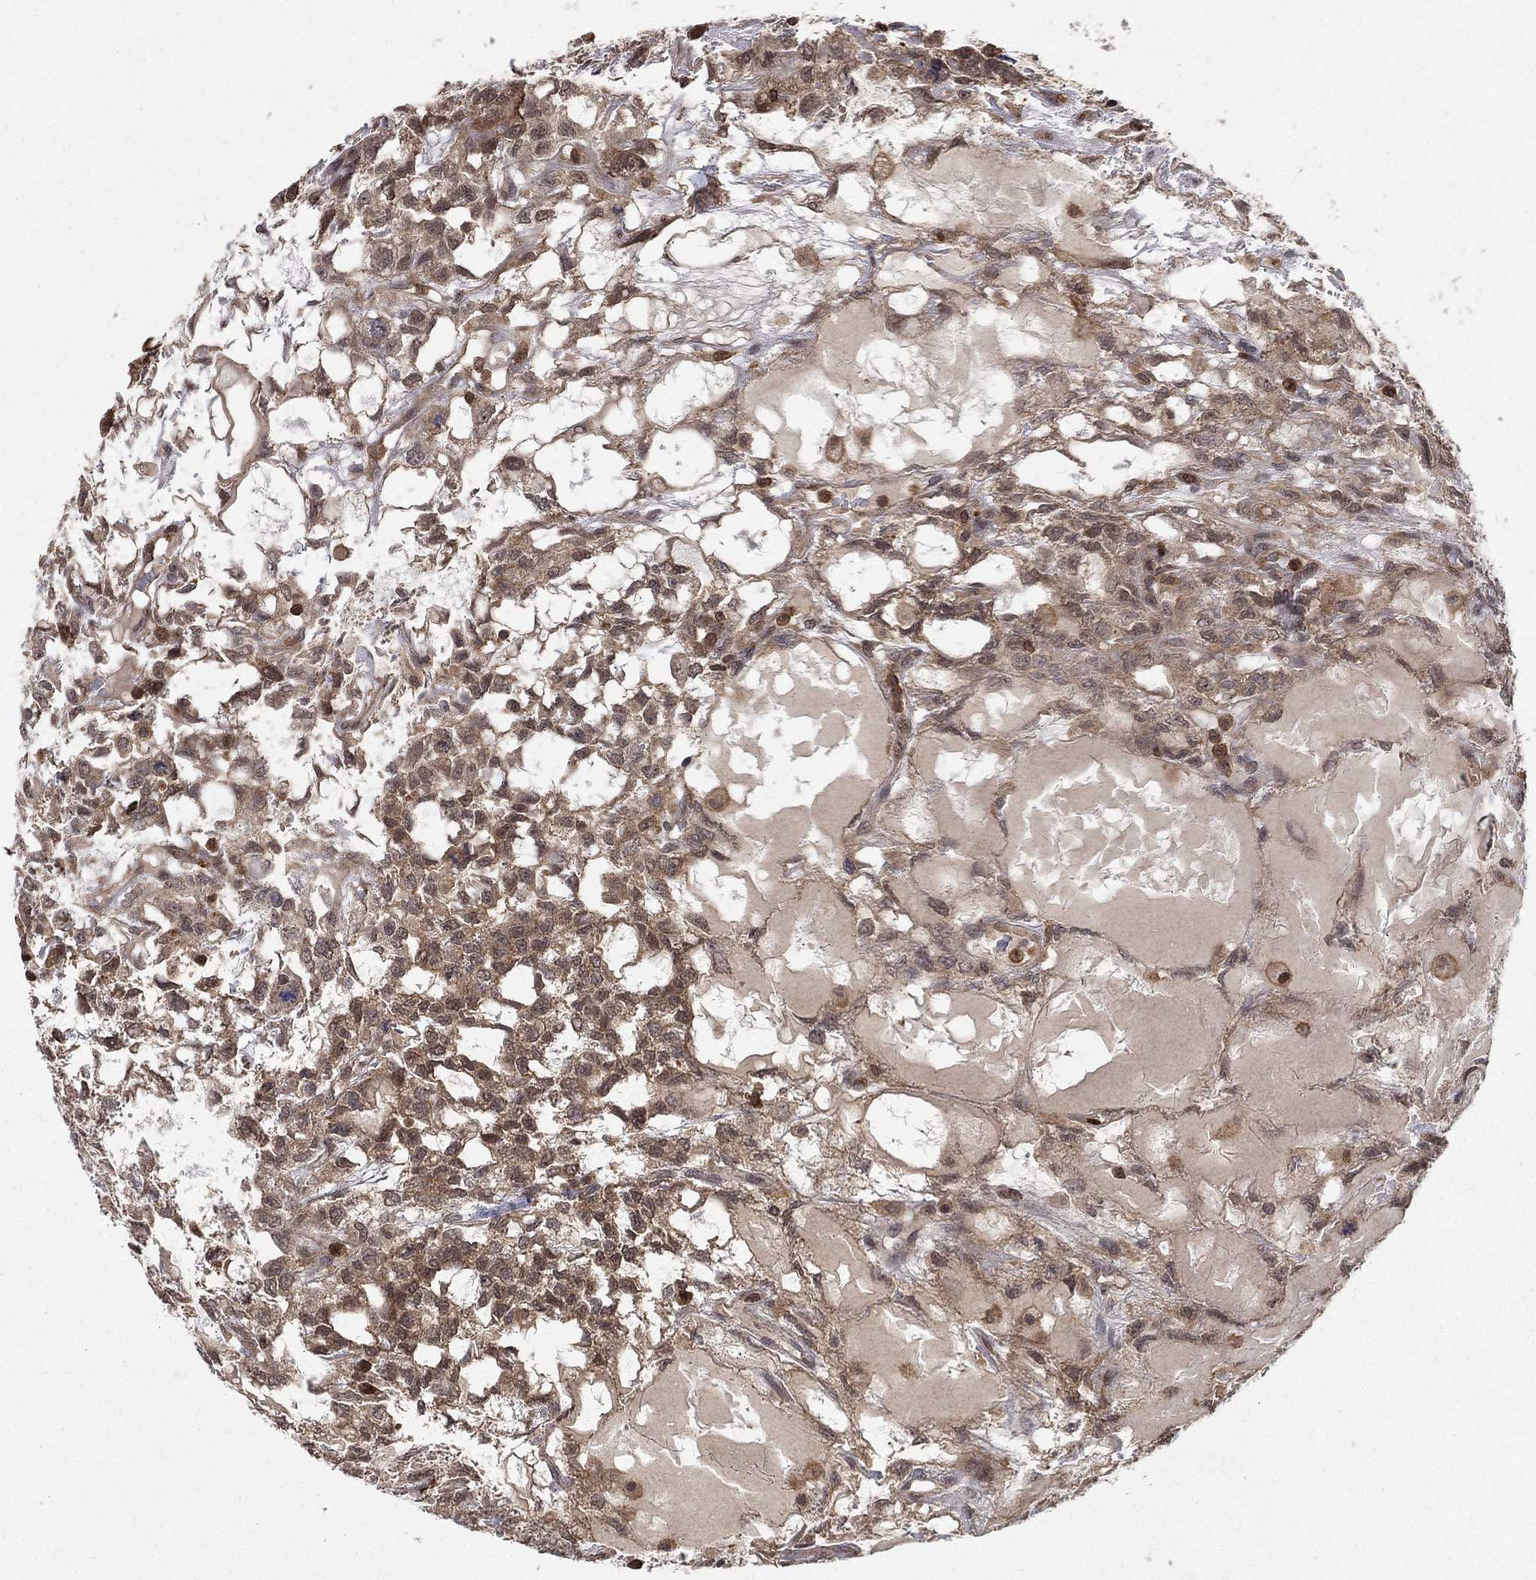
{"staining": {"intensity": "moderate", "quantity": ">75%", "location": "cytoplasmic/membranous,nuclear"}, "tissue": "testis cancer", "cell_type": "Tumor cells", "image_type": "cancer", "snomed": [{"axis": "morphology", "description": "Seminoma, NOS"}, {"axis": "topography", "description": "Testis"}], "caption": "Human testis seminoma stained with a protein marker shows moderate staining in tumor cells.", "gene": "CCDC66", "patient": {"sex": "male", "age": 52}}